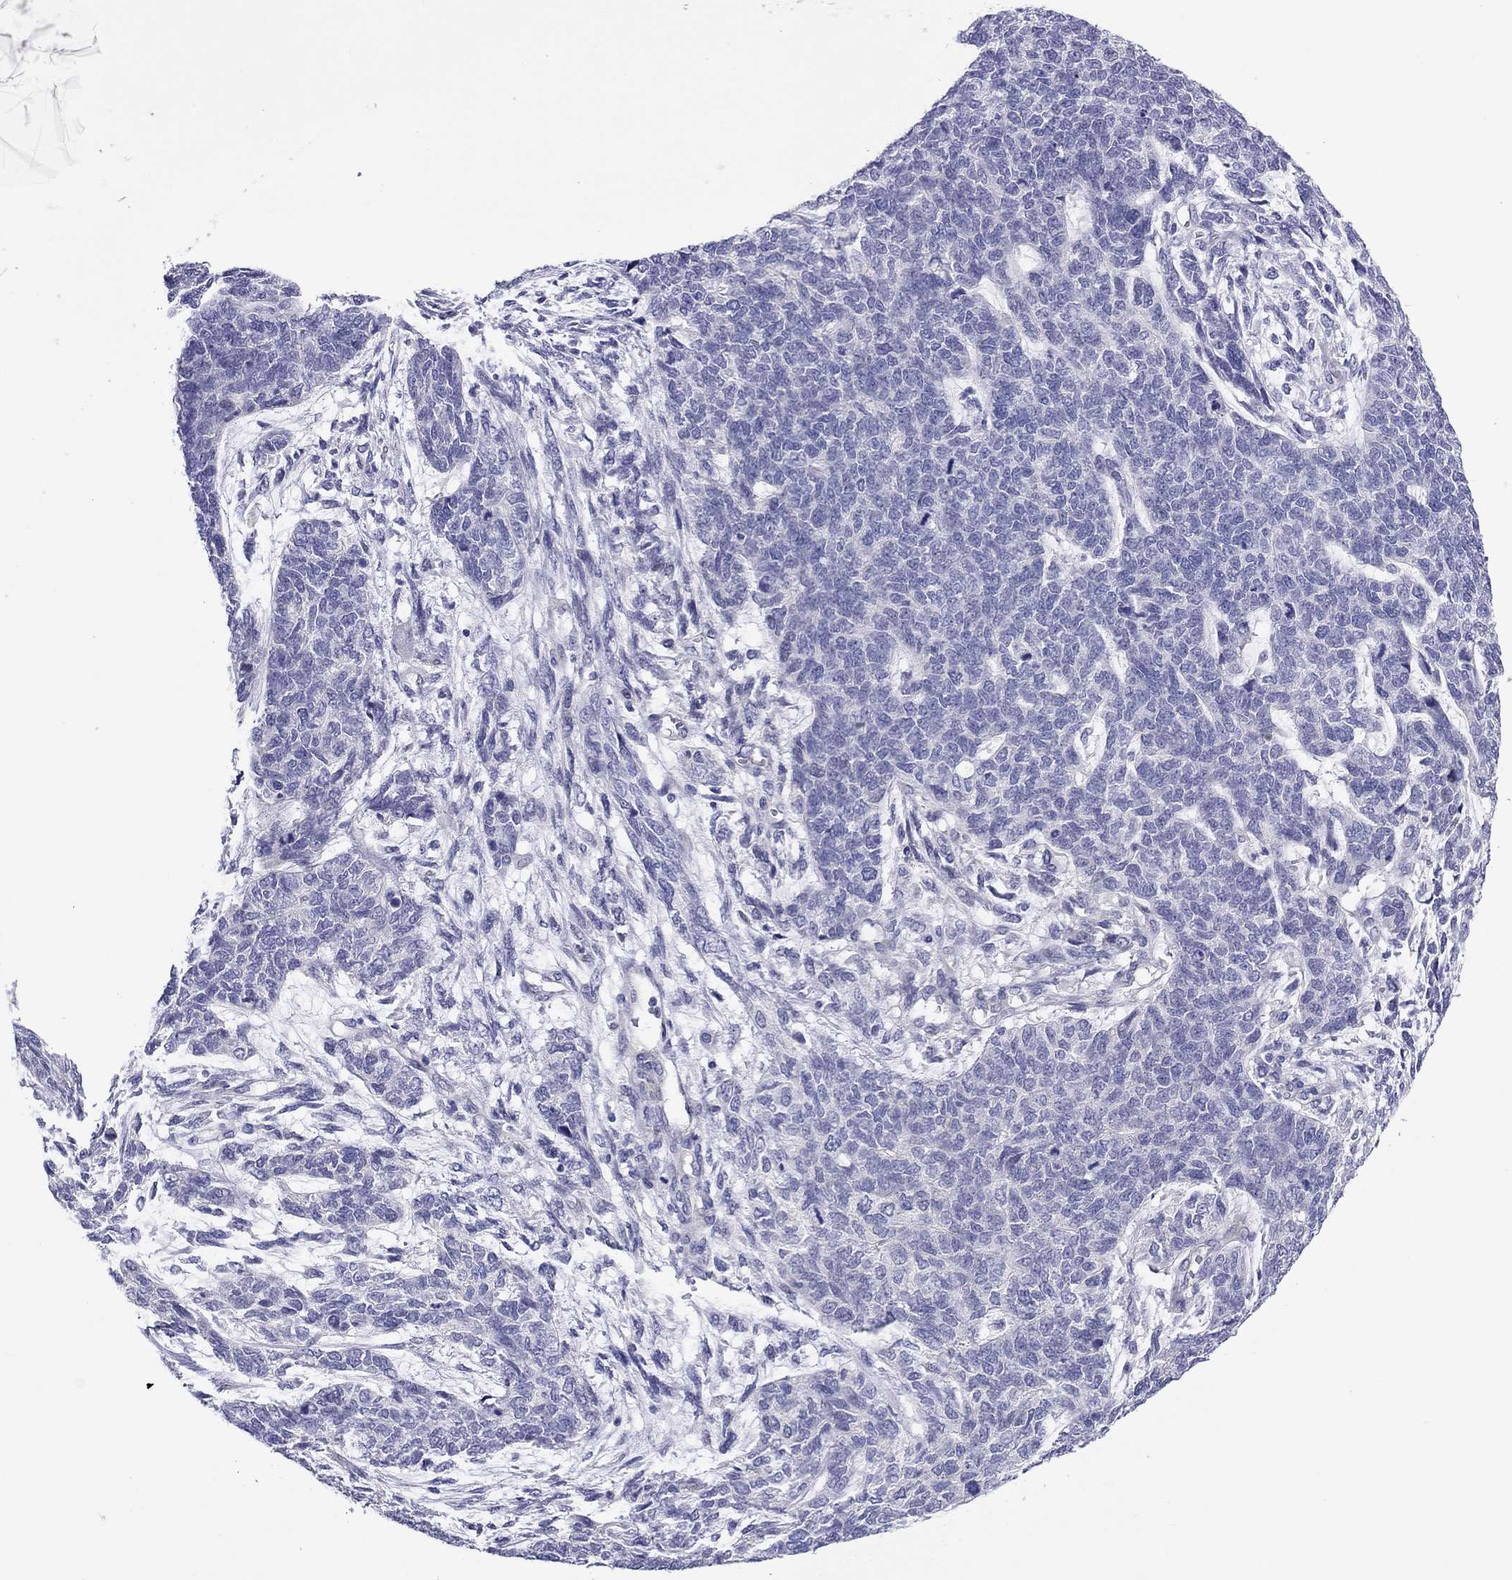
{"staining": {"intensity": "negative", "quantity": "none", "location": "none"}, "tissue": "cervical cancer", "cell_type": "Tumor cells", "image_type": "cancer", "snomed": [{"axis": "morphology", "description": "Squamous cell carcinoma, NOS"}, {"axis": "topography", "description": "Cervix"}], "caption": "Tumor cells show no significant protein staining in squamous cell carcinoma (cervical).", "gene": "MGAT4C", "patient": {"sex": "female", "age": 63}}